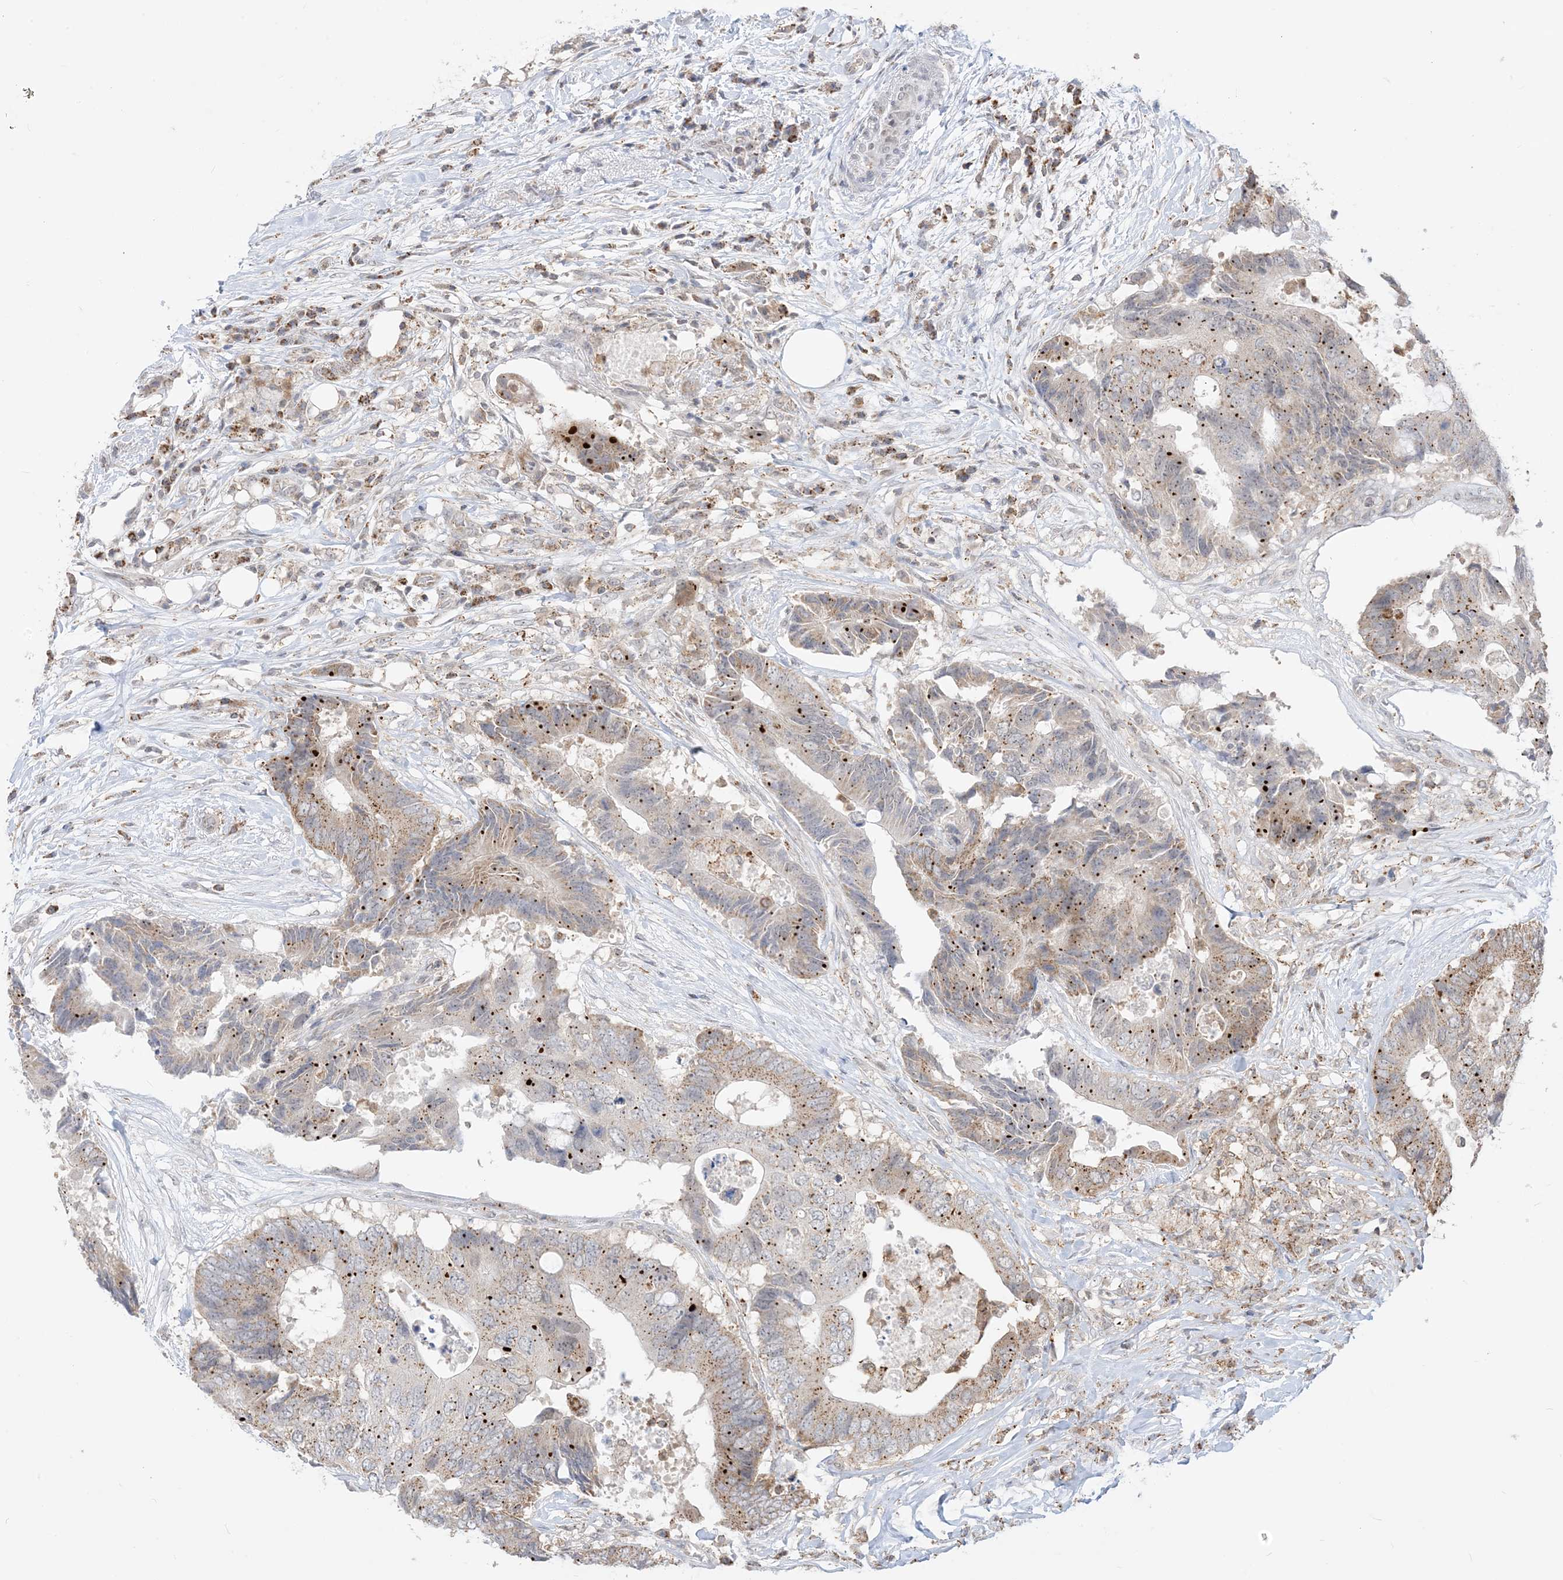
{"staining": {"intensity": "weak", "quantity": "25%-75%", "location": "cytoplasmic/membranous"}, "tissue": "colorectal cancer", "cell_type": "Tumor cells", "image_type": "cancer", "snomed": [{"axis": "morphology", "description": "Adenocarcinoma, NOS"}, {"axis": "topography", "description": "Colon"}], "caption": "Adenocarcinoma (colorectal) stained with a brown dye reveals weak cytoplasmic/membranous positive positivity in approximately 25%-75% of tumor cells.", "gene": "KANSL3", "patient": {"sex": "male", "age": 71}}